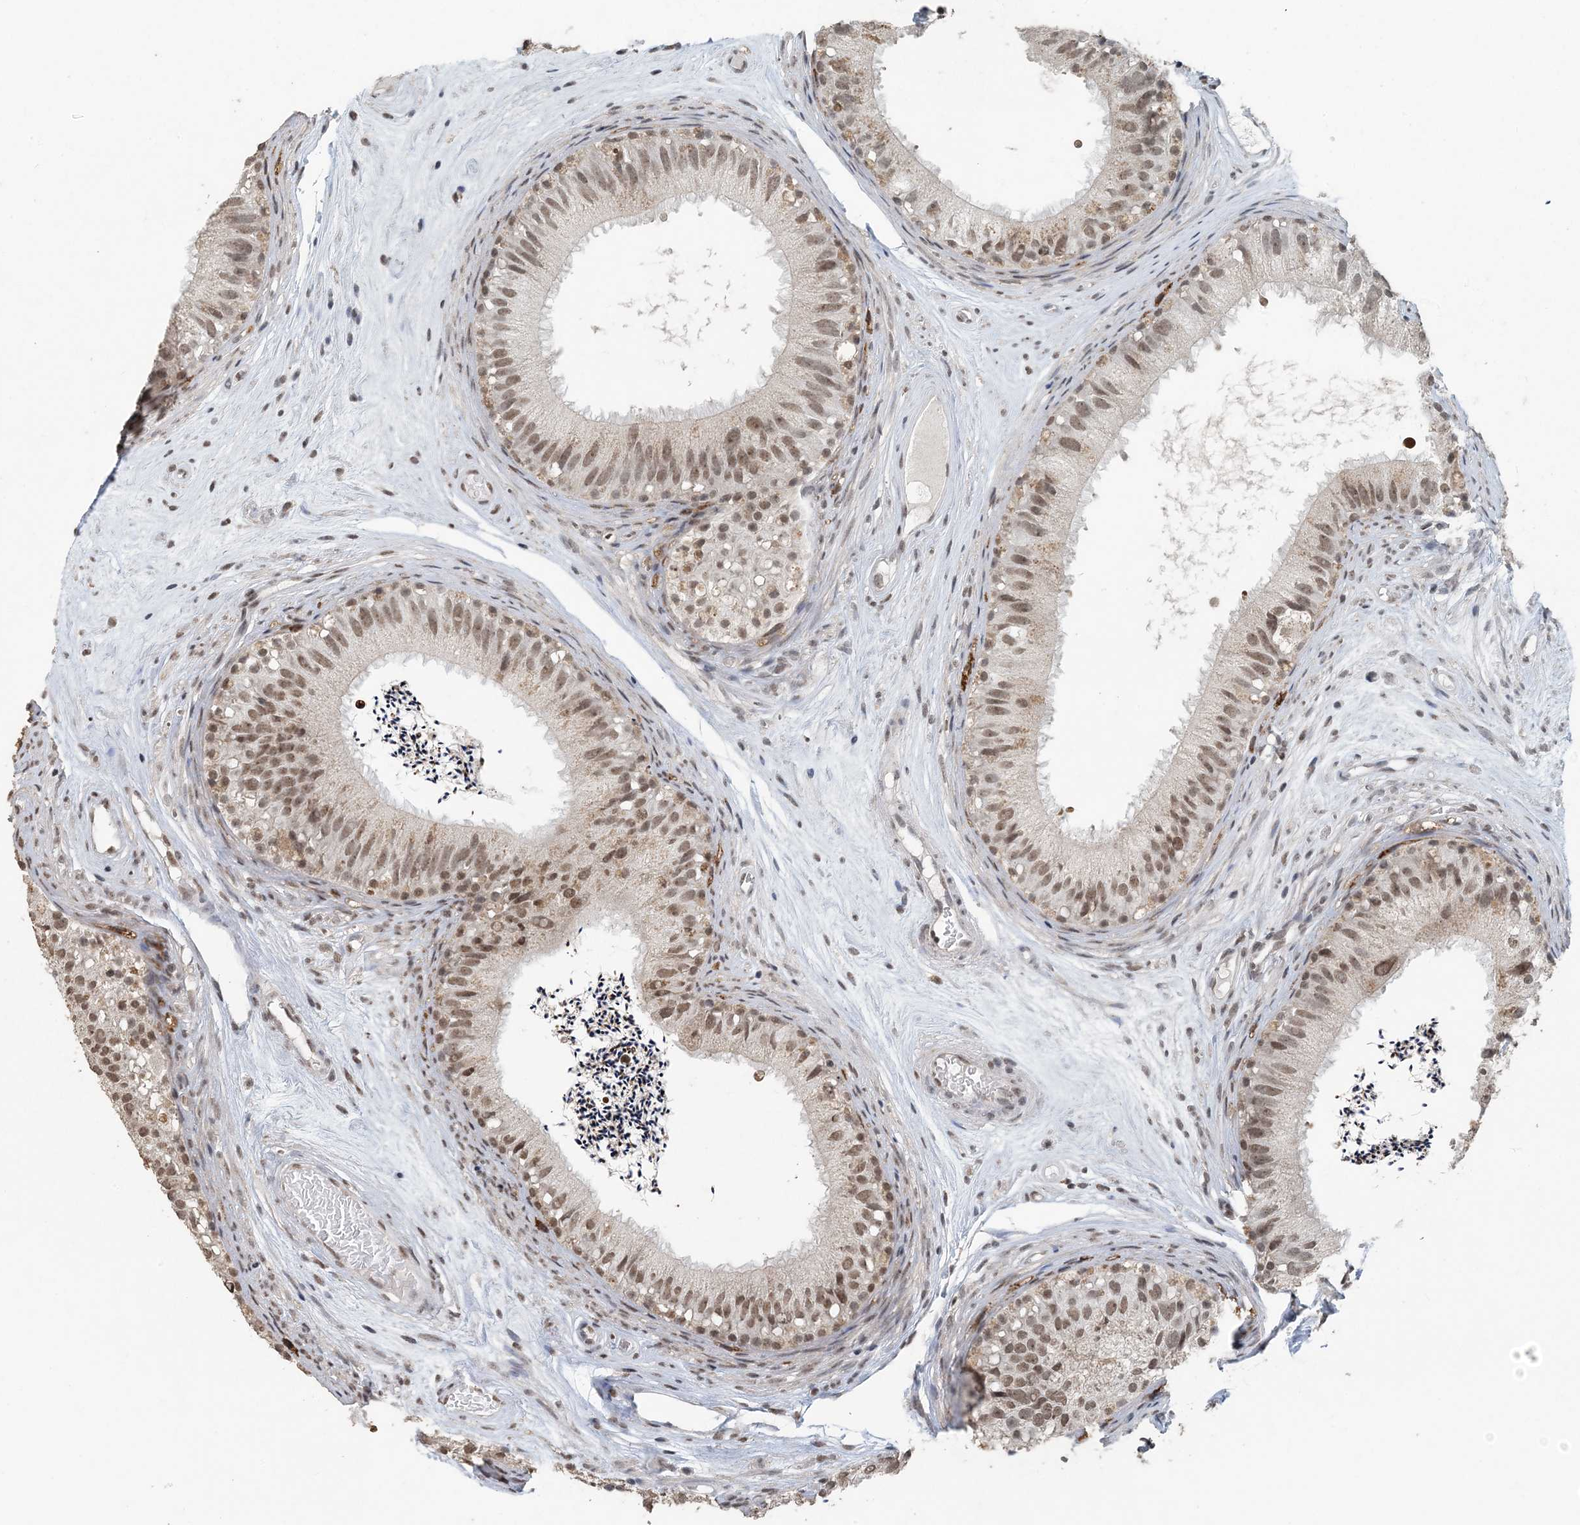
{"staining": {"intensity": "moderate", "quantity": ">75%", "location": "nuclear"}, "tissue": "epididymis", "cell_type": "Glandular cells", "image_type": "normal", "snomed": [{"axis": "morphology", "description": "Normal tissue, NOS"}, {"axis": "topography", "description": "Epididymis"}], "caption": "A photomicrograph of human epididymis stained for a protein displays moderate nuclear brown staining in glandular cells.", "gene": "MBD2", "patient": {"sex": "male", "age": 77}}